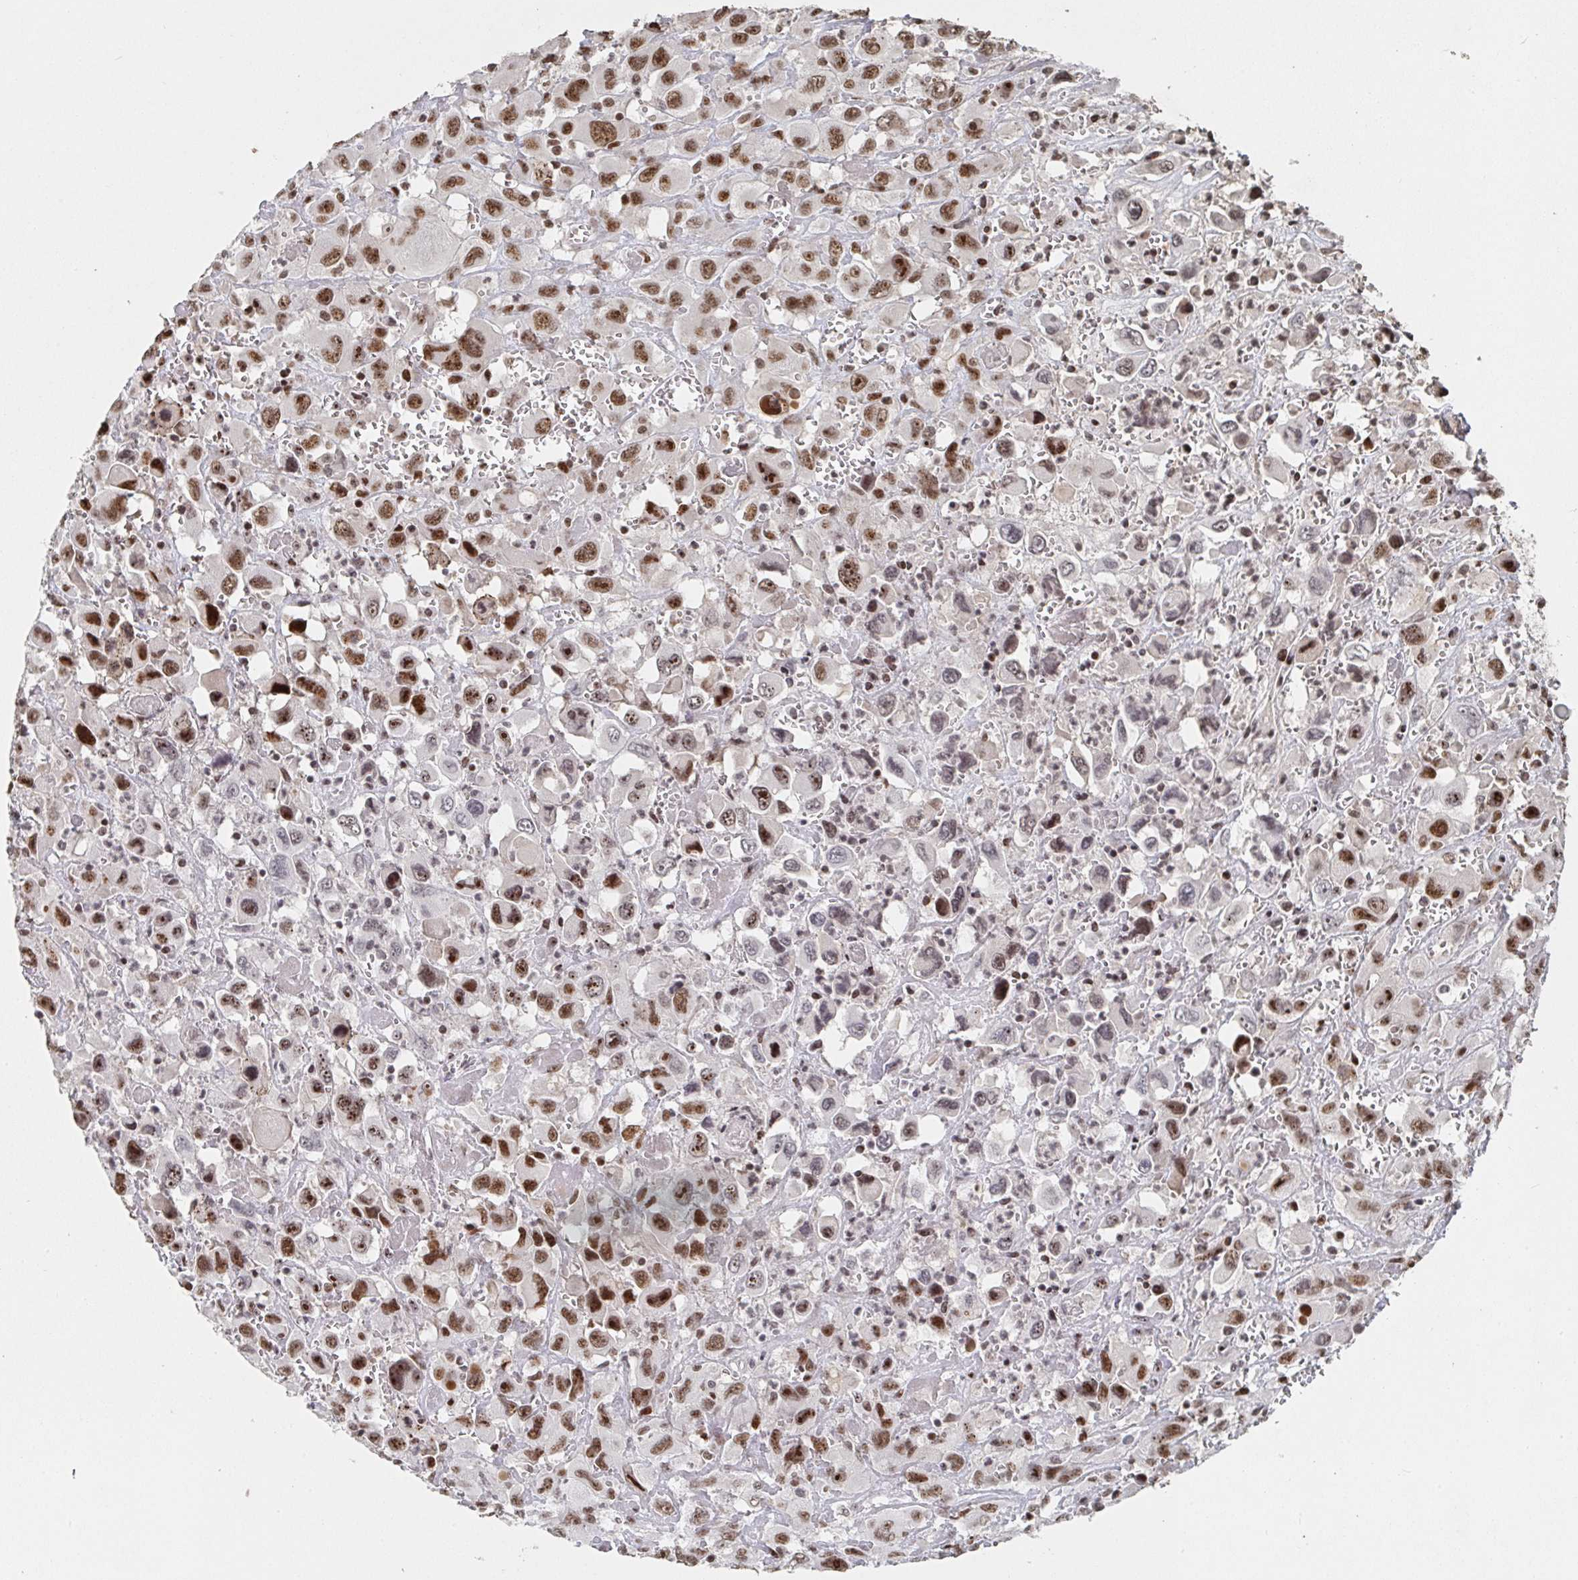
{"staining": {"intensity": "strong", "quantity": ">75%", "location": "nuclear"}, "tissue": "head and neck cancer", "cell_type": "Tumor cells", "image_type": "cancer", "snomed": [{"axis": "morphology", "description": "Squamous cell carcinoma, NOS"}, {"axis": "morphology", "description": "Squamous cell carcinoma, metastatic, NOS"}, {"axis": "topography", "description": "Oral tissue"}, {"axis": "topography", "description": "Head-Neck"}], "caption": "Tumor cells exhibit high levels of strong nuclear positivity in about >75% of cells in human head and neck metastatic squamous cell carcinoma. (IHC, brightfield microscopy, high magnification).", "gene": "ZDHHC12", "patient": {"sex": "female", "age": 85}}